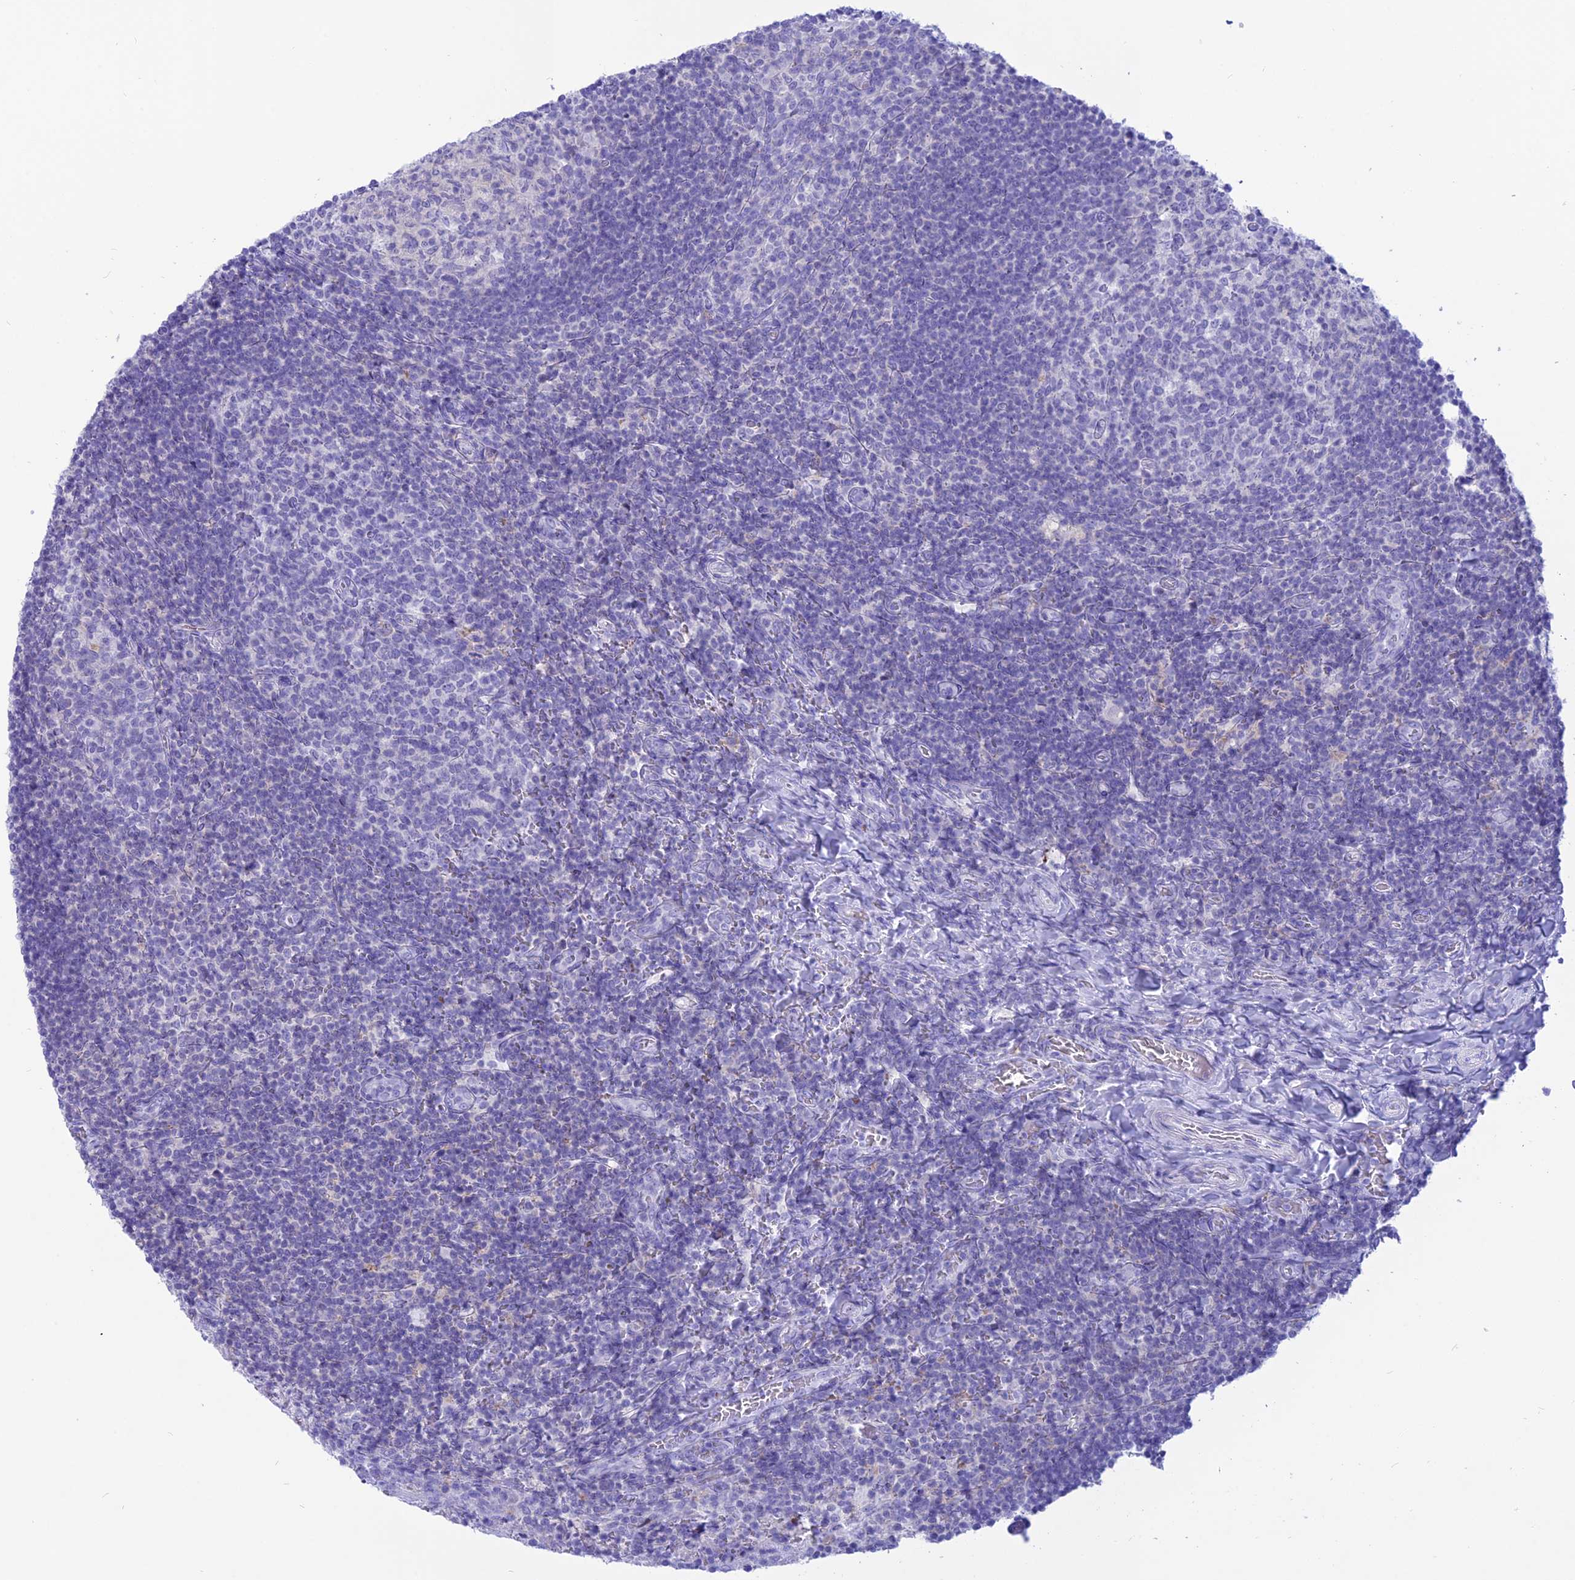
{"staining": {"intensity": "negative", "quantity": "none", "location": "none"}, "tissue": "tonsil", "cell_type": "Germinal center cells", "image_type": "normal", "snomed": [{"axis": "morphology", "description": "Normal tissue, NOS"}, {"axis": "topography", "description": "Tonsil"}], "caption": "This image is of normal tonsil stained with immunohistochemistry to label a protein in brown with the nuclei are counter-stained blue. There is no staining in germinal center cells.", "gene": "GLYATL1B", "patient": {"sex": "female", "age": 10}}